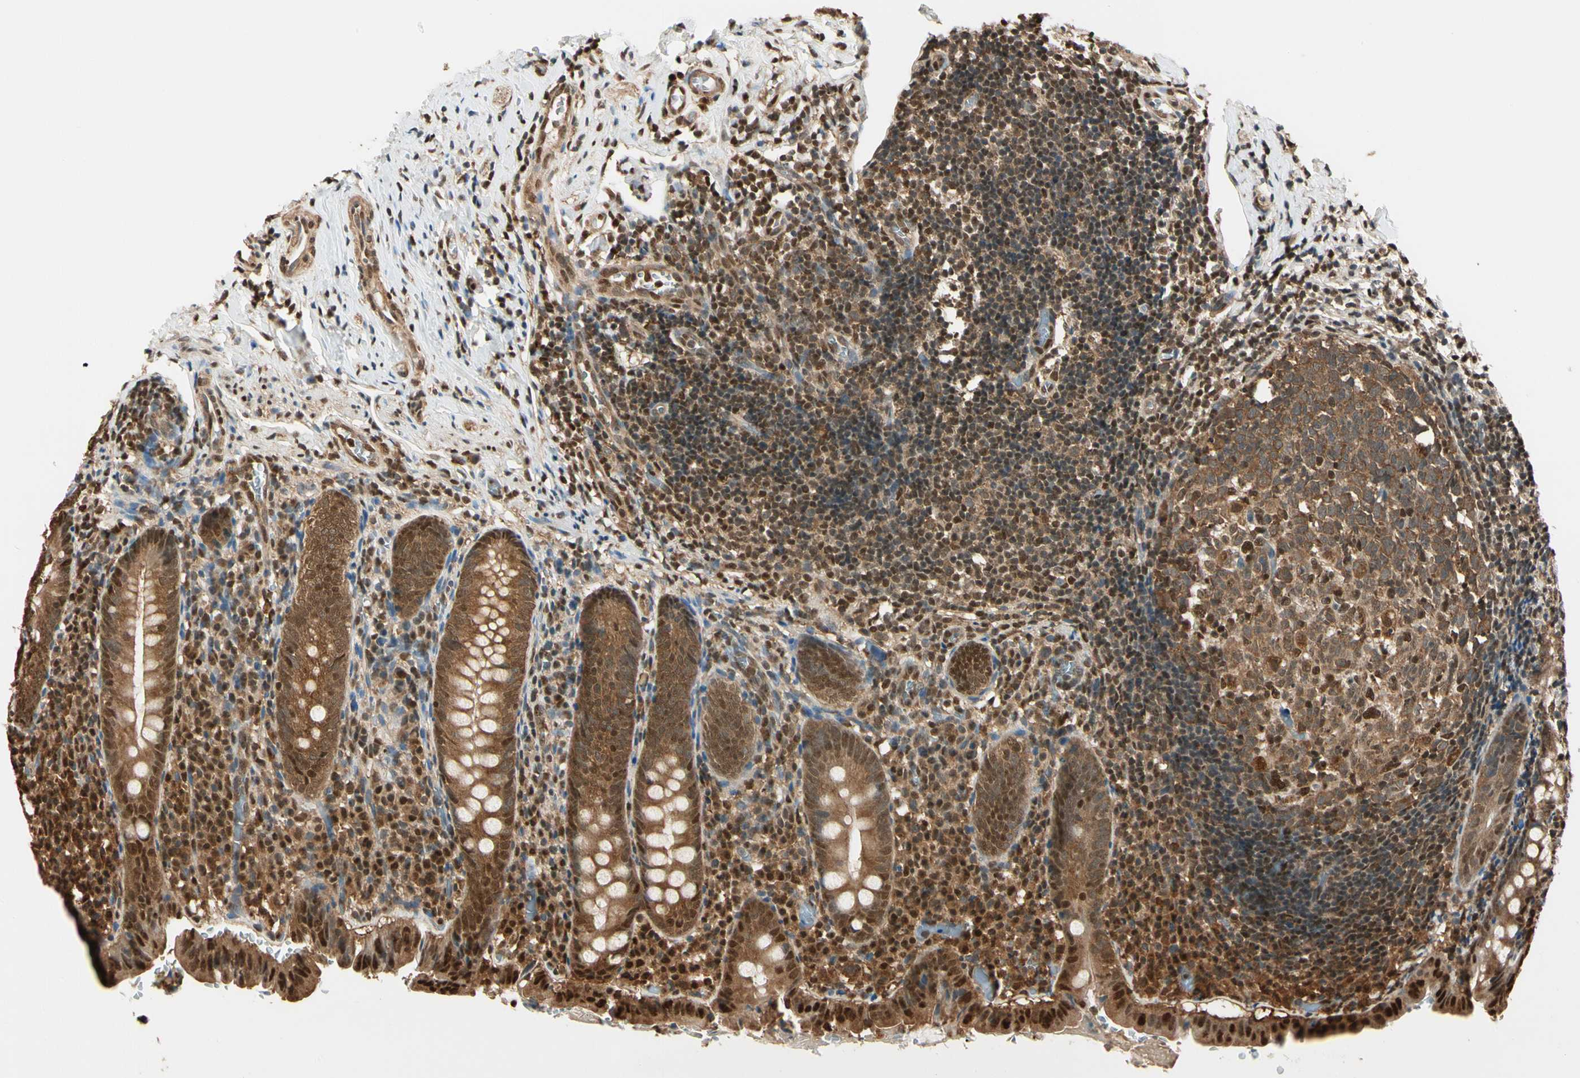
{"staining": {"intensity": "strong", "quantity": ">75%", "location": "cytoplasmic/membranous,nuclear"}, "tissue": "appendix", "cell_type": "Glandular cells", "image_type": "normal", "snomed": [{"axis": "morphology", "description": "Normal tissue, NOS"}, {"axis": "topography", "description": "Appendix"}], "caption": "Protein expression analysis of normal appendix shows strong cytoplasmic/membranous,nuclear staining in about >75% of glandular cells. Immunohistochemistry (ihc) stains the protein in brown and the nuclei are stained blue.", "gene": "PNCK", "patient": {"sex": "female", "age": 10}}